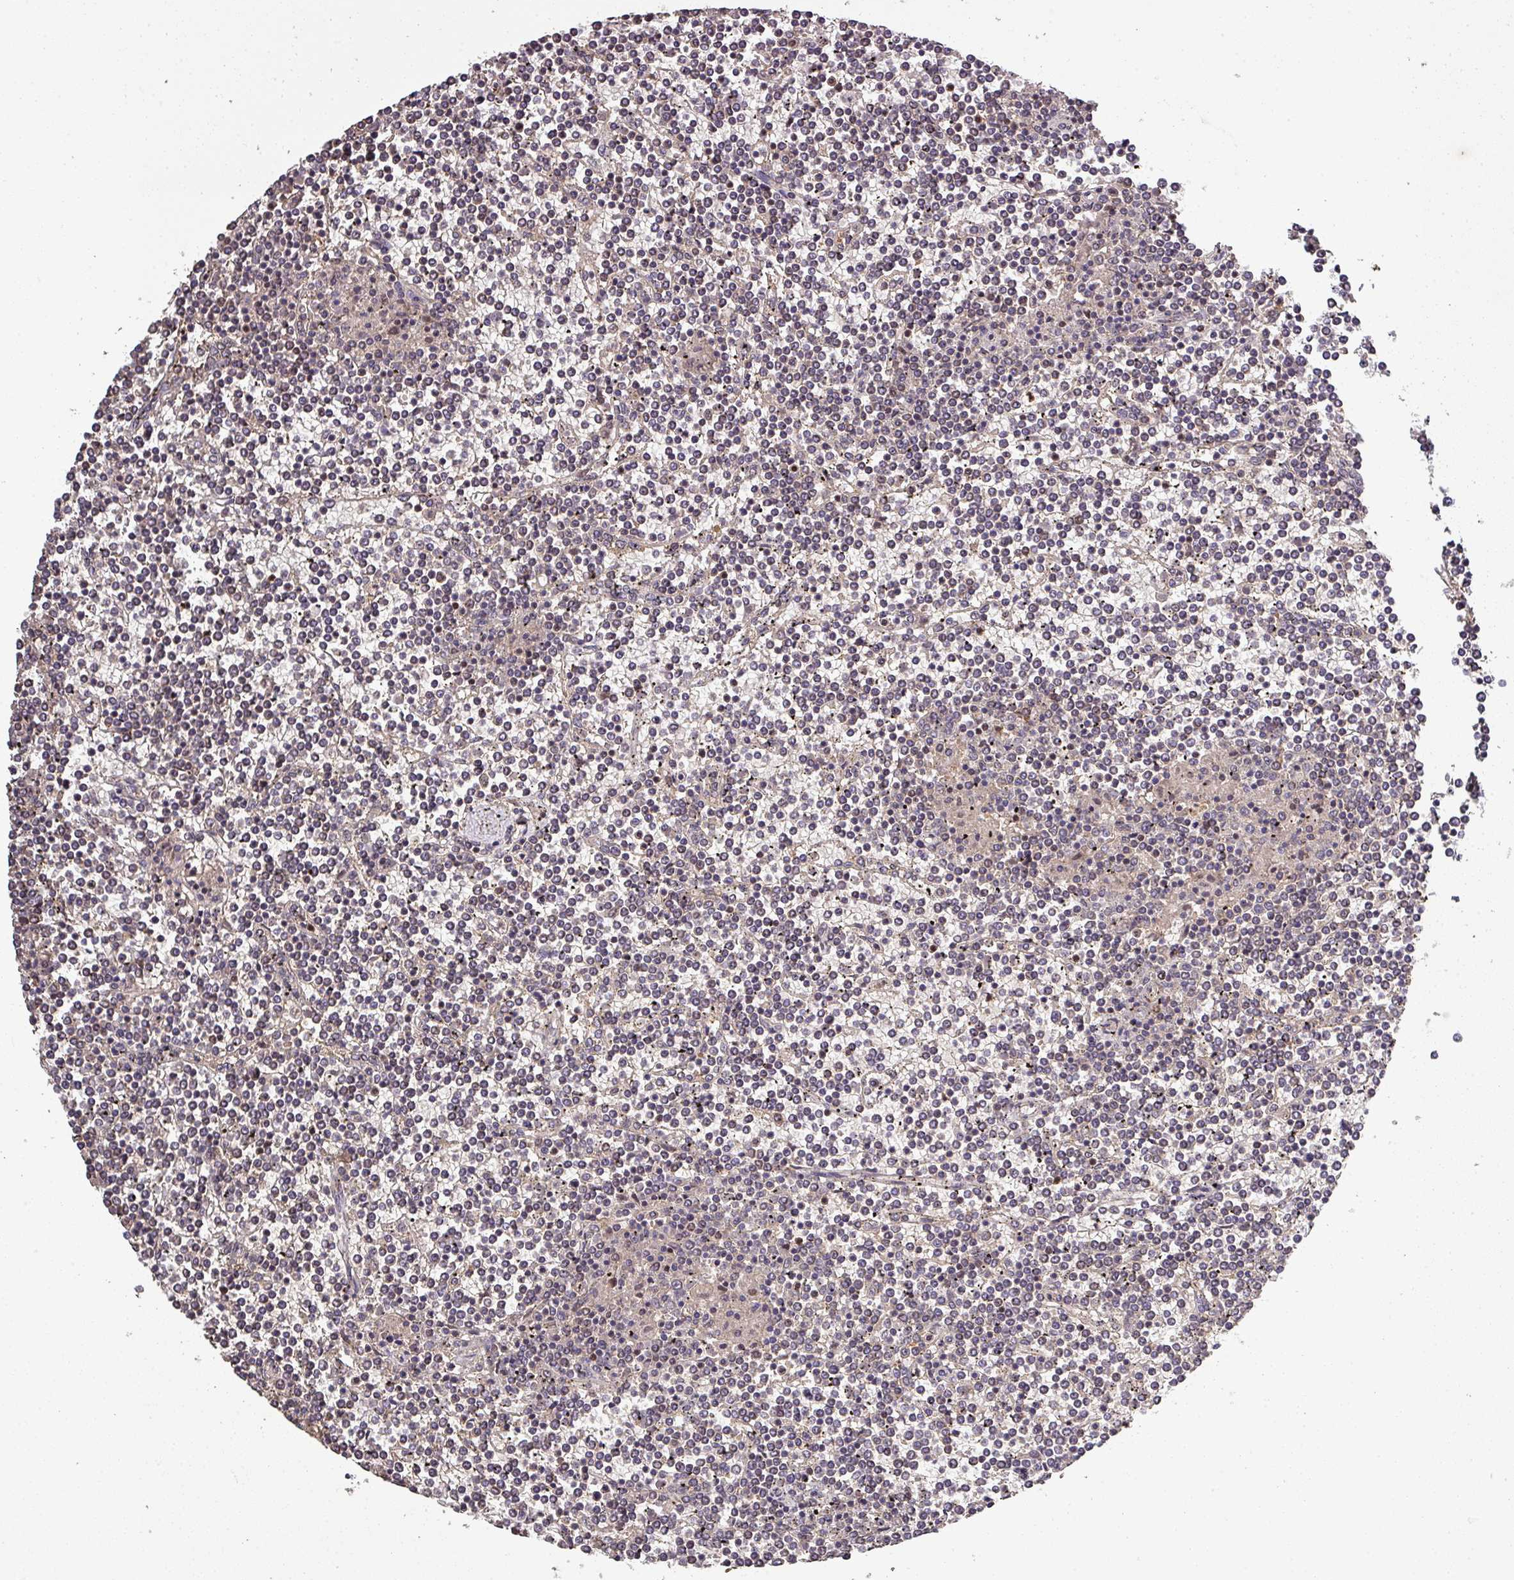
{"staining": {"intensity": "weak", "quantity": ">75%", "location": "cytoplasmic/membranous"}, "tissue": "lymphoma", "cell_type": "Tumor cells", "image_type": "cancer", "snomed": [{"axis": "morphology", "description": "Malignant lymphoma, non-Hodgkin's type, Low grade"}, {"axis": "topography", "description": "Spleen"}], "caption": "Weak cytoplasmic/membranous expression for a protein is present in about >75% of tumor cells of lymphoma using immunohistochemistry.", "gene": "ISLR", "patient": {"sex": "female", "age": 19}}